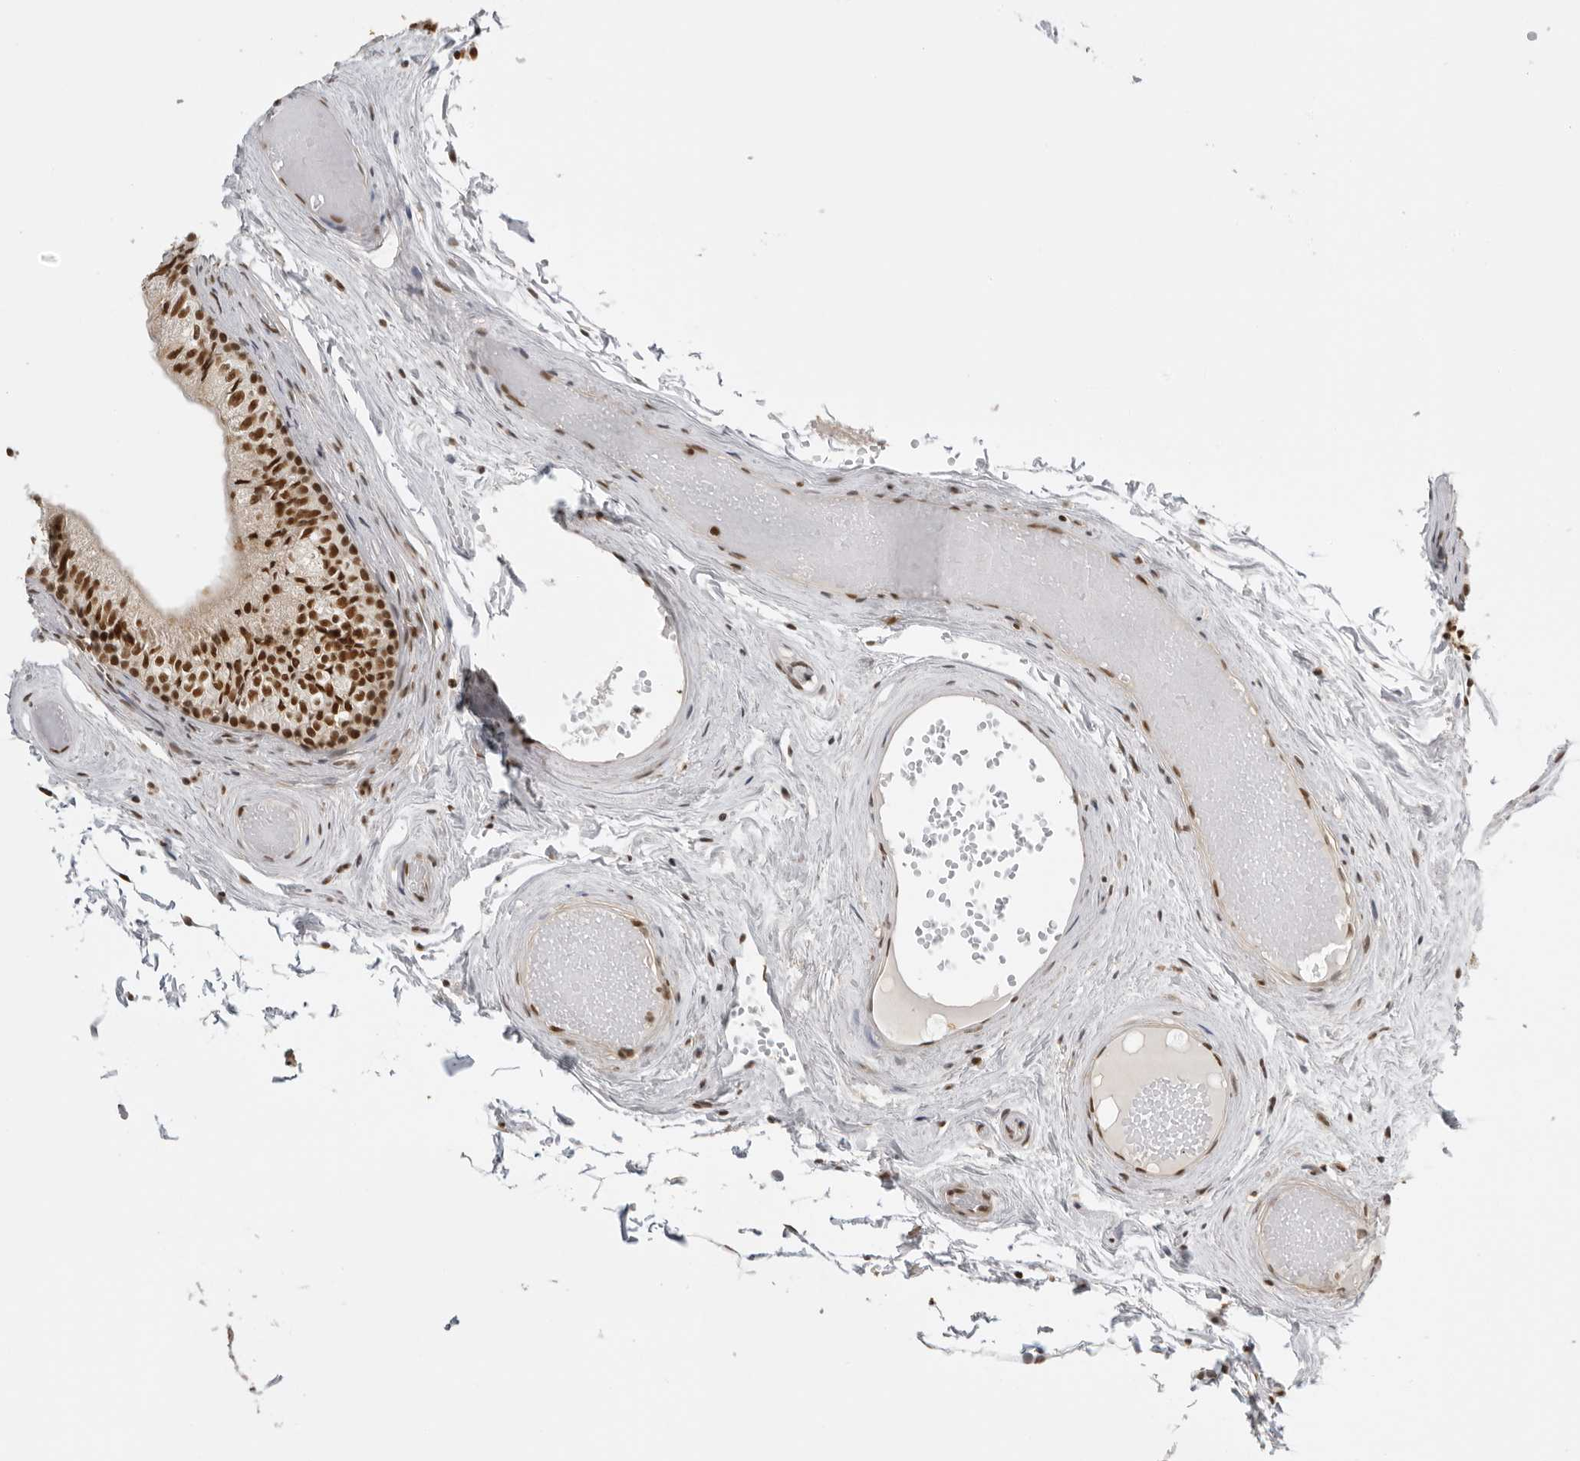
{"staining": {"intensity": "strong", "quantity": ">75%", "location": "nuclear"}, "tissue": "epididymis", "cell_type": "Glandular cells", "image_type": "normal", "snomed": [{"axis": "morphology", "description": "Normal tissue, NOS"}, {"axis": "topography", "description": "Epididymis"}], "caption": "A high amount of strong nuclear staining is seen in about >75% of glandular cells in normal epididymis.", "gene": "RPA2", "patient": {"sex": "male", "age": 79}}